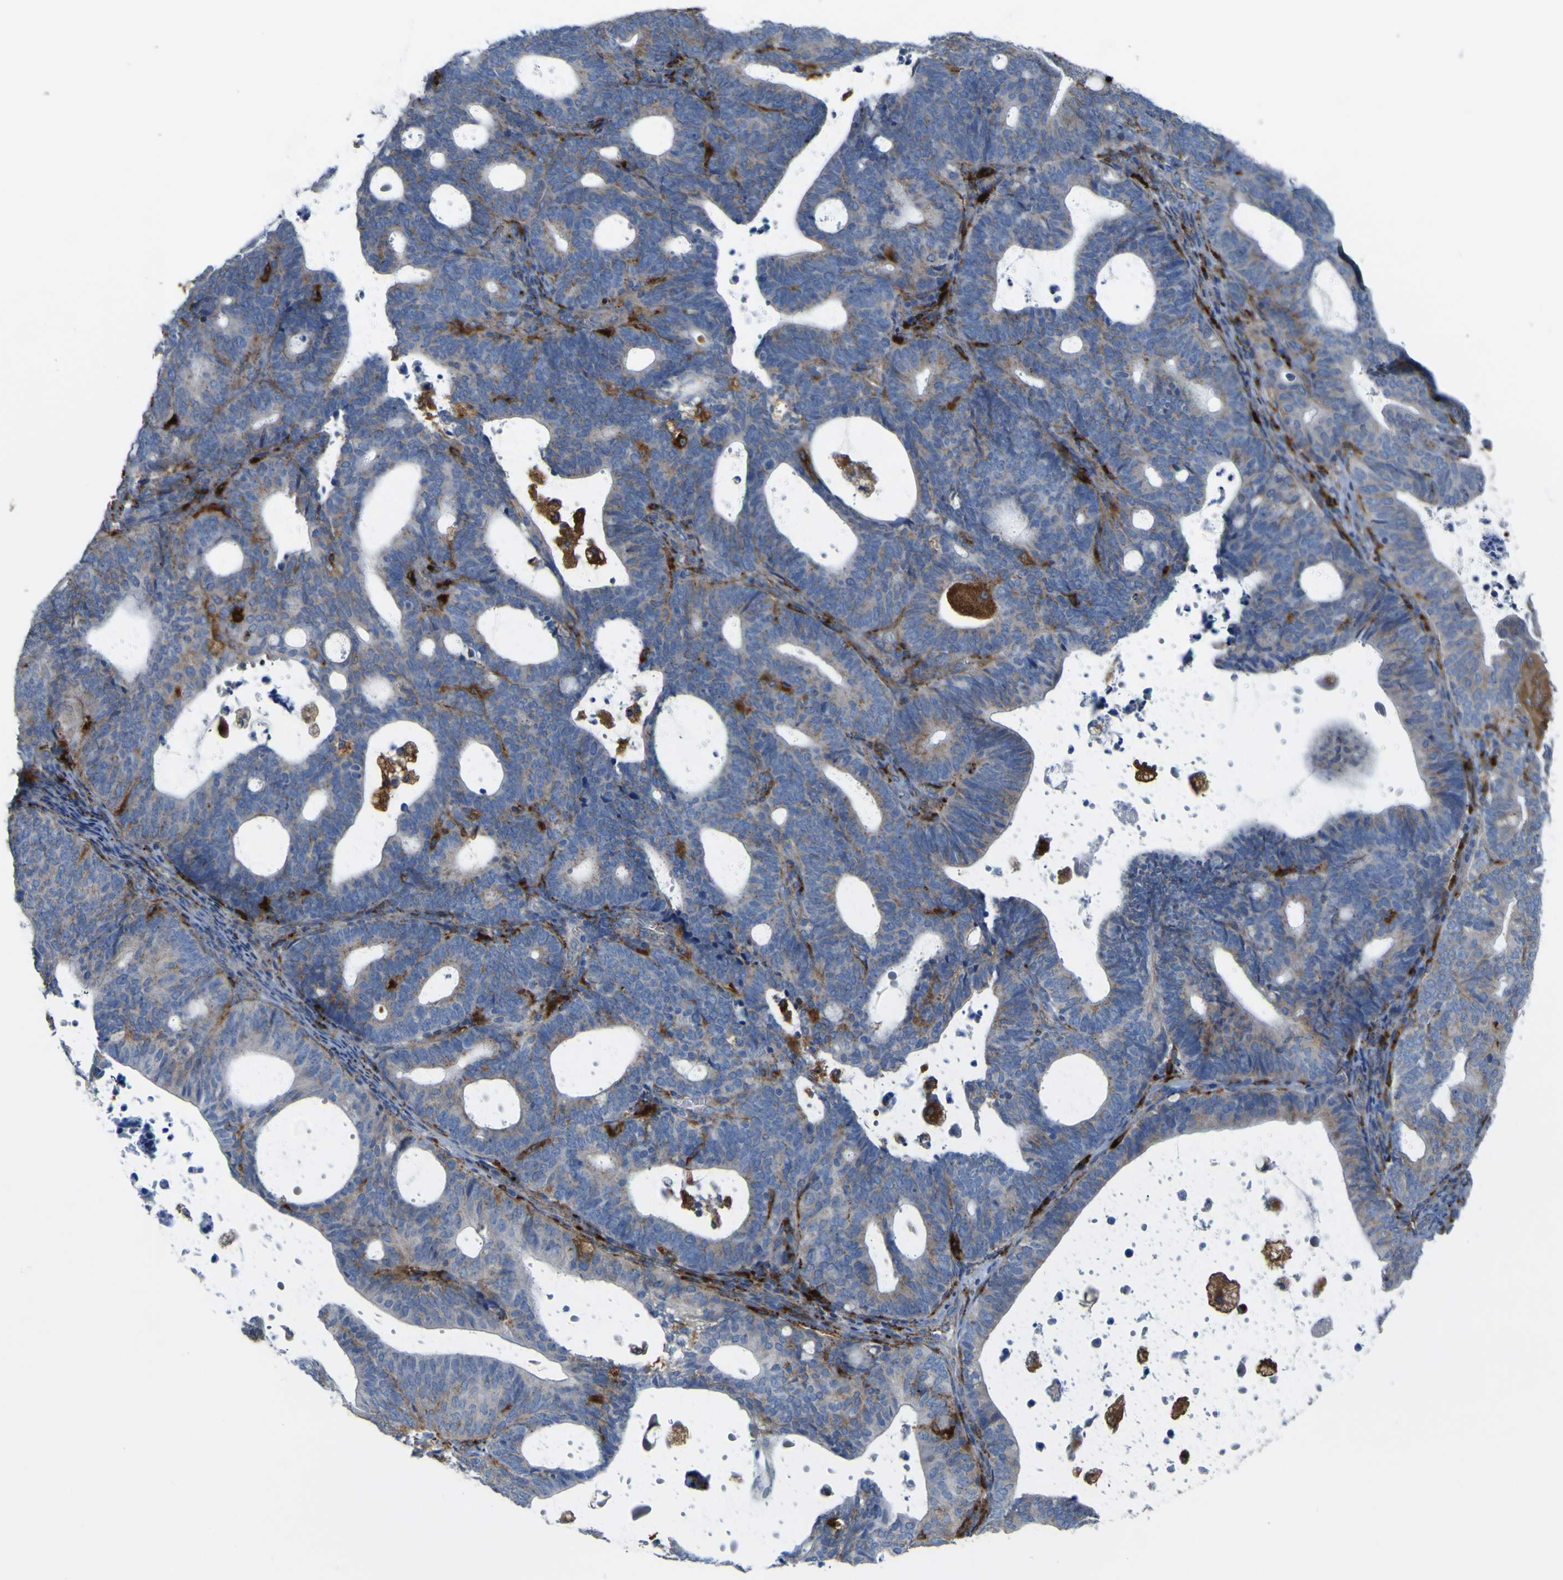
{"staining": {"intensity": "moderate", "quantity": "25%-75%", "location": "cytoplasmic/membranous"}, "tissue": "endometrial cancer", "cell_type": "Tumor cells", "image_type": "cancer", "snomed": [{"axis": "morphology", "description": "Adenocarcinoma, NOS"}, {"axis": "topography", "description": "Uterus"}], "caption": "Endometrial adenocarcinoma was stained to show a protein in brown. There is medium levels of moderate cytoplasmic/membranous positivity in approximately 25%-75% of tumor cells.", "gene": "PLD3", "patient": {"sex": "female", "age": 83}}